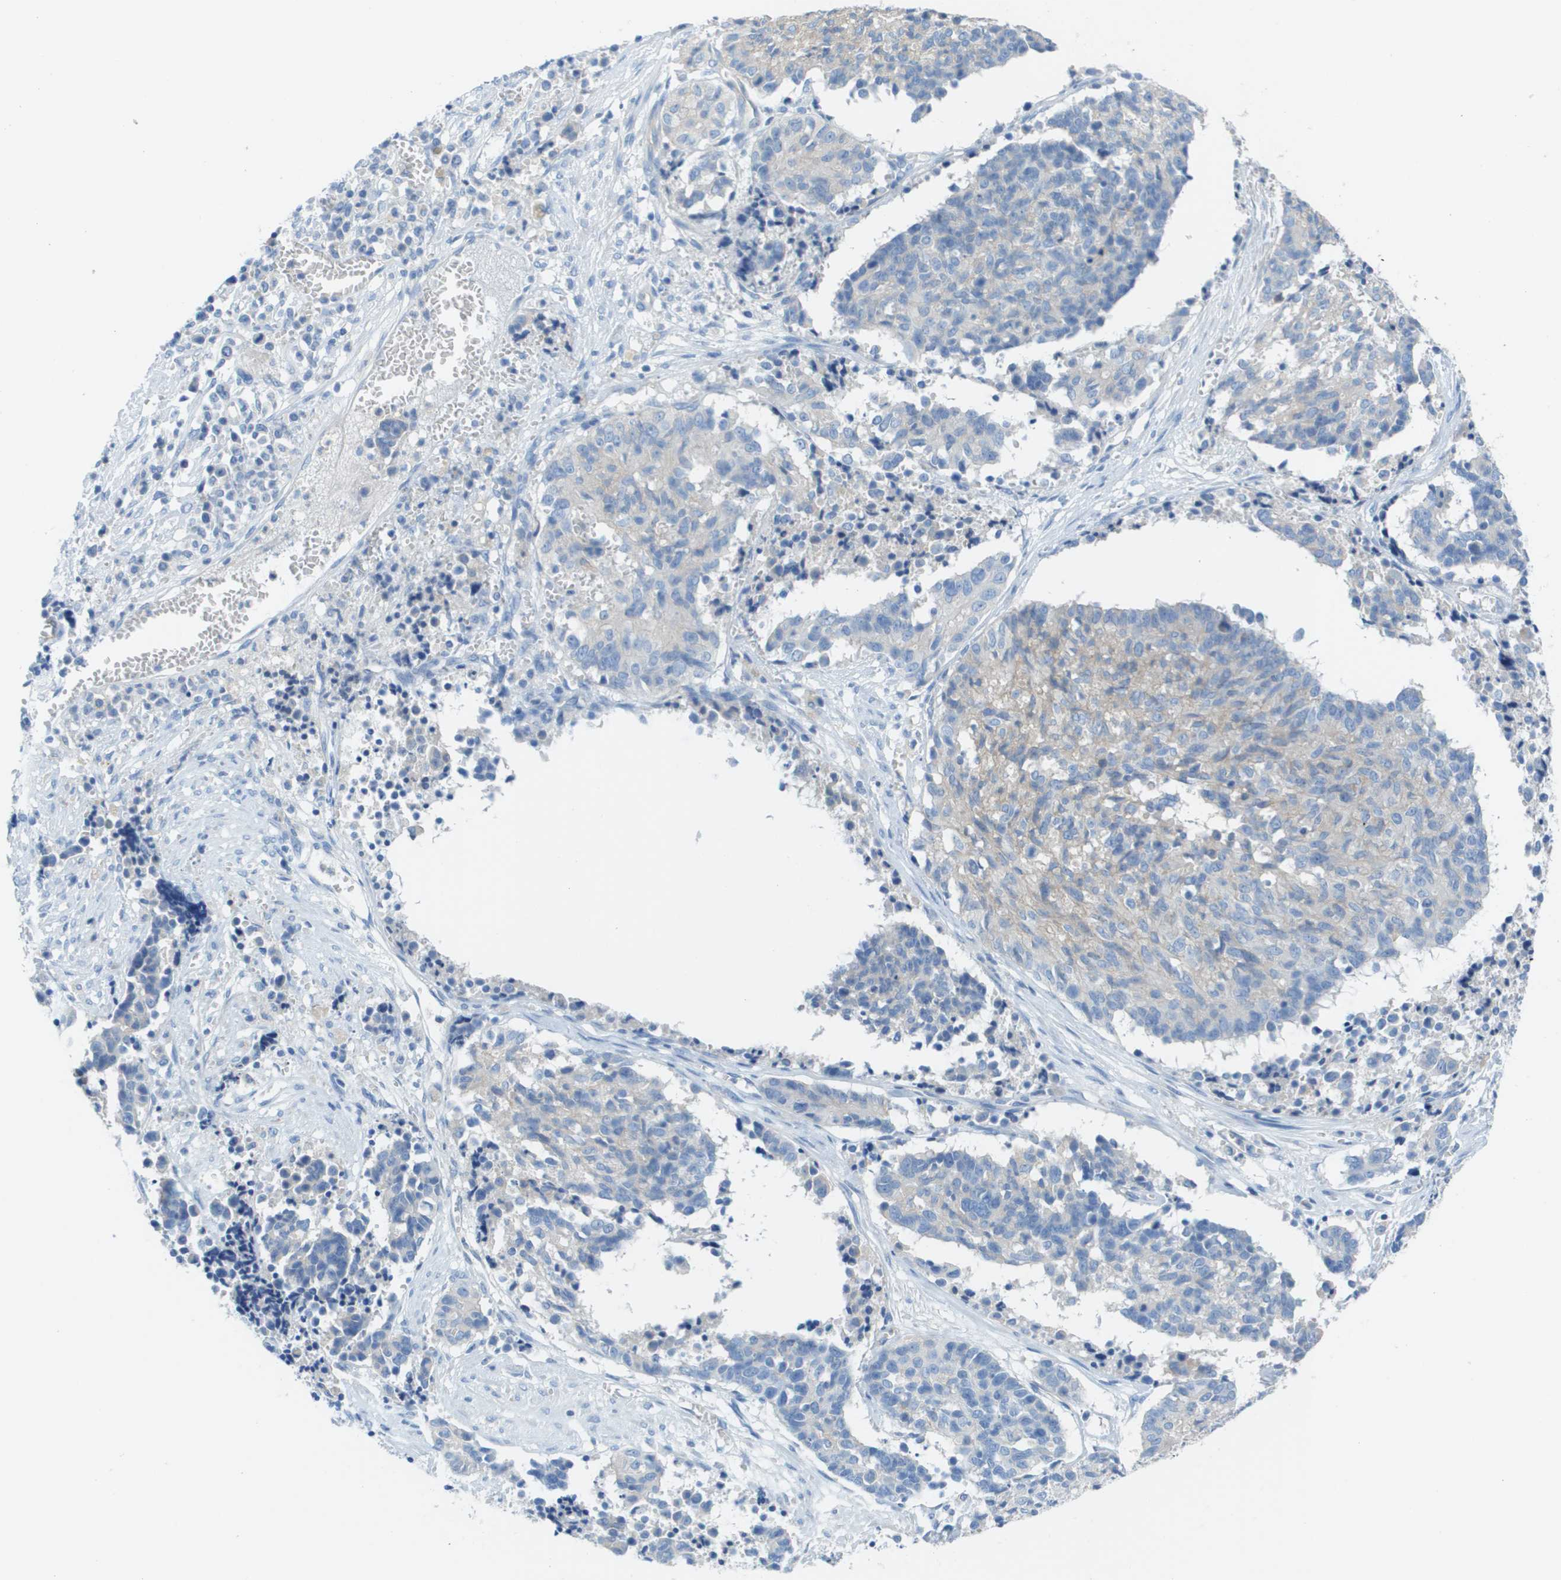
{"staining": {"intensity": "weak", "quantity": "<25%", "location": "cytoplasmic/membranous"}, "tissue": "cervical cancer", "cell_type": "Tumor cells", "image_type": "cancer", "snomed": [{"axis": "morphology", "description": "Squamous cell carcinoma, NOS"}, {"axis": "topography", "description": "Cervix"}], "caption": "Cervical cancer (squamous cell carcinoma) was stained to show a protein in brown. There is no significant staining in tumor cells.", "gene": "CD46", "patient": {"sex": "female", "age": 35}}